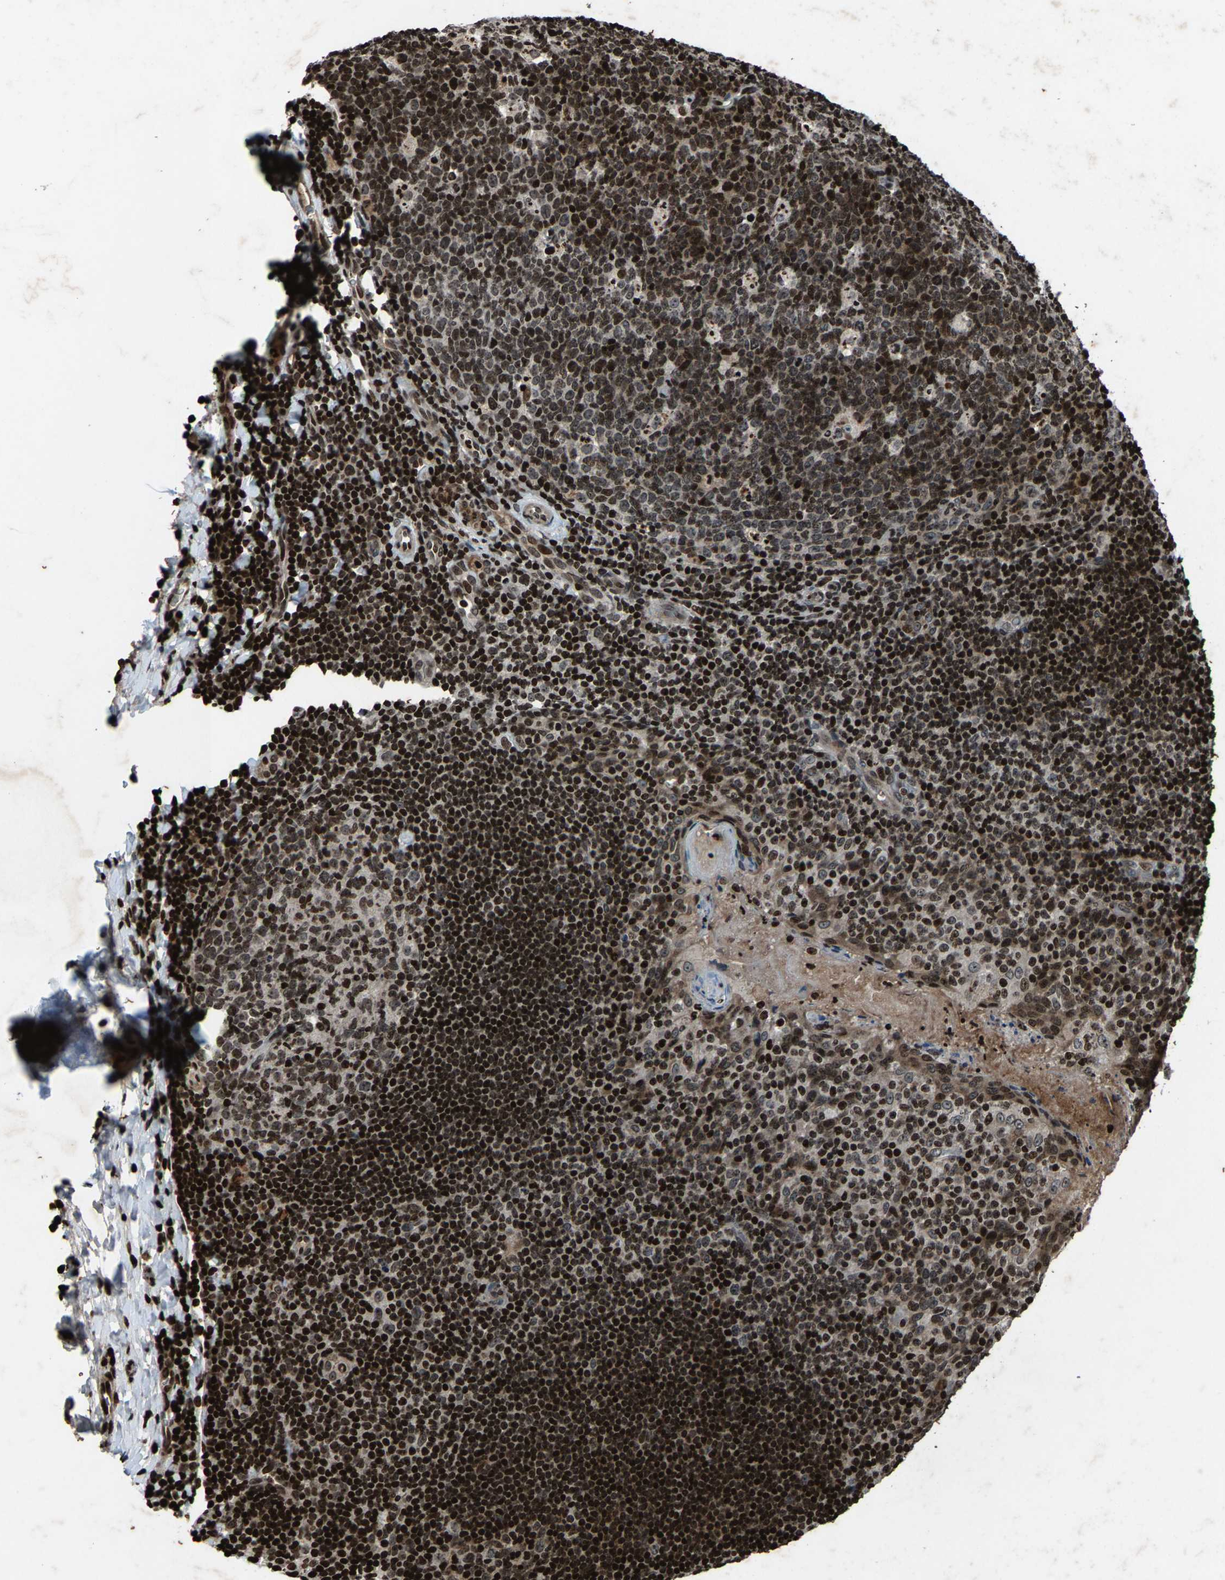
{"staining": {"intensity": "strong", "quantity": ">75%", "location": "nuclear"}, "tissue": "tonsil", "cell_type": "Germinal center cells", "image_type": "normal", "snomed": [{"axis": "morphology", "description": "Normal tissue, NOS"}, {"axis": "topography", "description": "Tonsil"}], "caption": "This image demonstrates immunohistochemistry (IHC) staining of benign human tonsil, with high strong nuclear positivity in approximately >75% of germinal center cells.", "gene": "H4C1", "patient": {"sex": "male", "age": 17}}